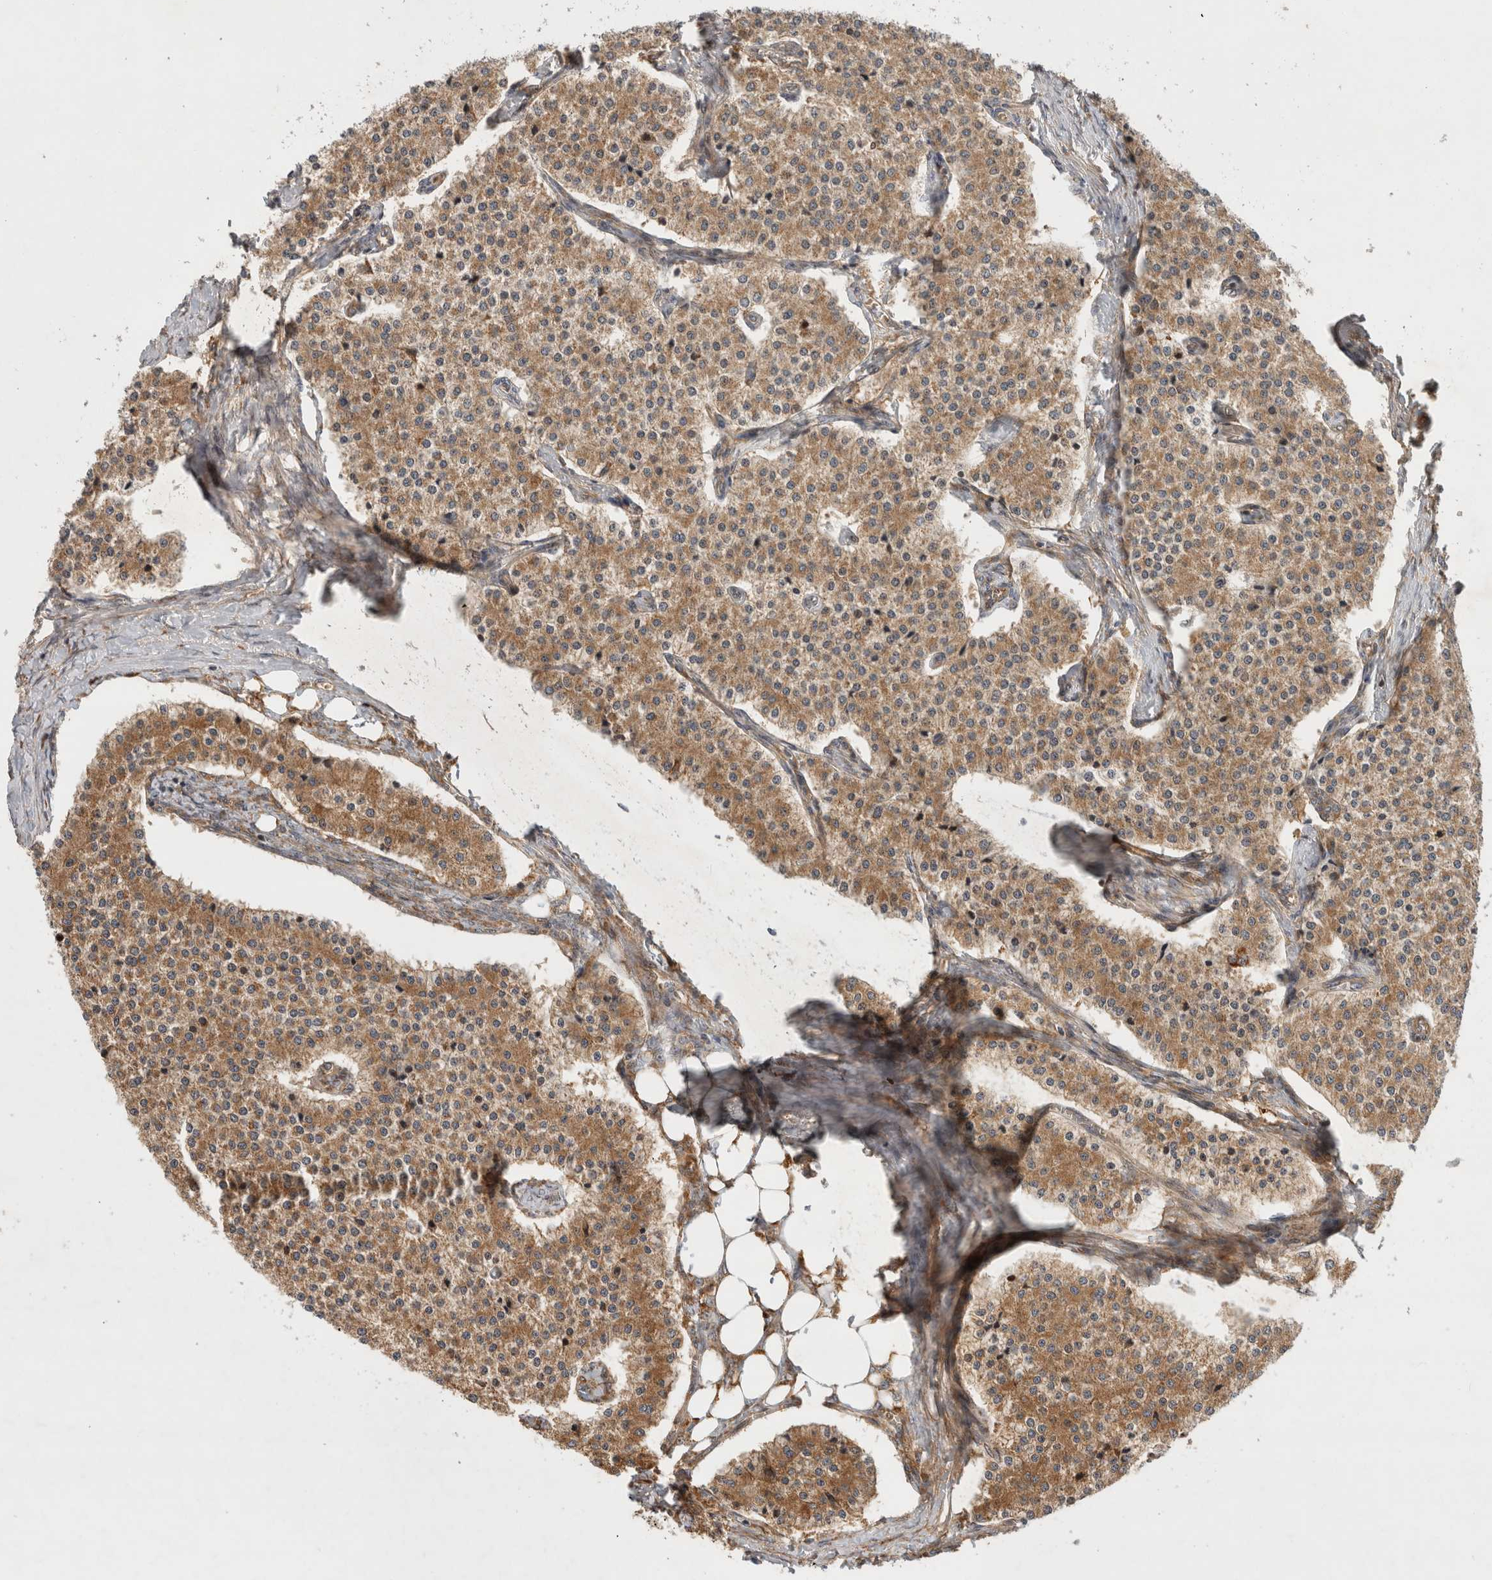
{"staining": {"intensity": "moderate", "quantity": ">75%", "location": "cytoplasmic/membranous"}, "tissue": "carcinoid", "cell_type": "Tumor cells", "image_type": "cancer", "snomed": [{"axis": "morphology", "description": "Carcinoid, malignant, NOS"}, {"axis": "topography", "description": "Colon"}], "caption": "High-power microscopy captured an immunohistochemistry (IHC) histopathology image of carcinoid, revealing moderate cytoplasmic/membranous positivity in about >75% of tumor cells. (IHC, brightfield microscopy, high magnification).", "gene": "TUBD1", "patient": {"sex": "female", "age": 52}}